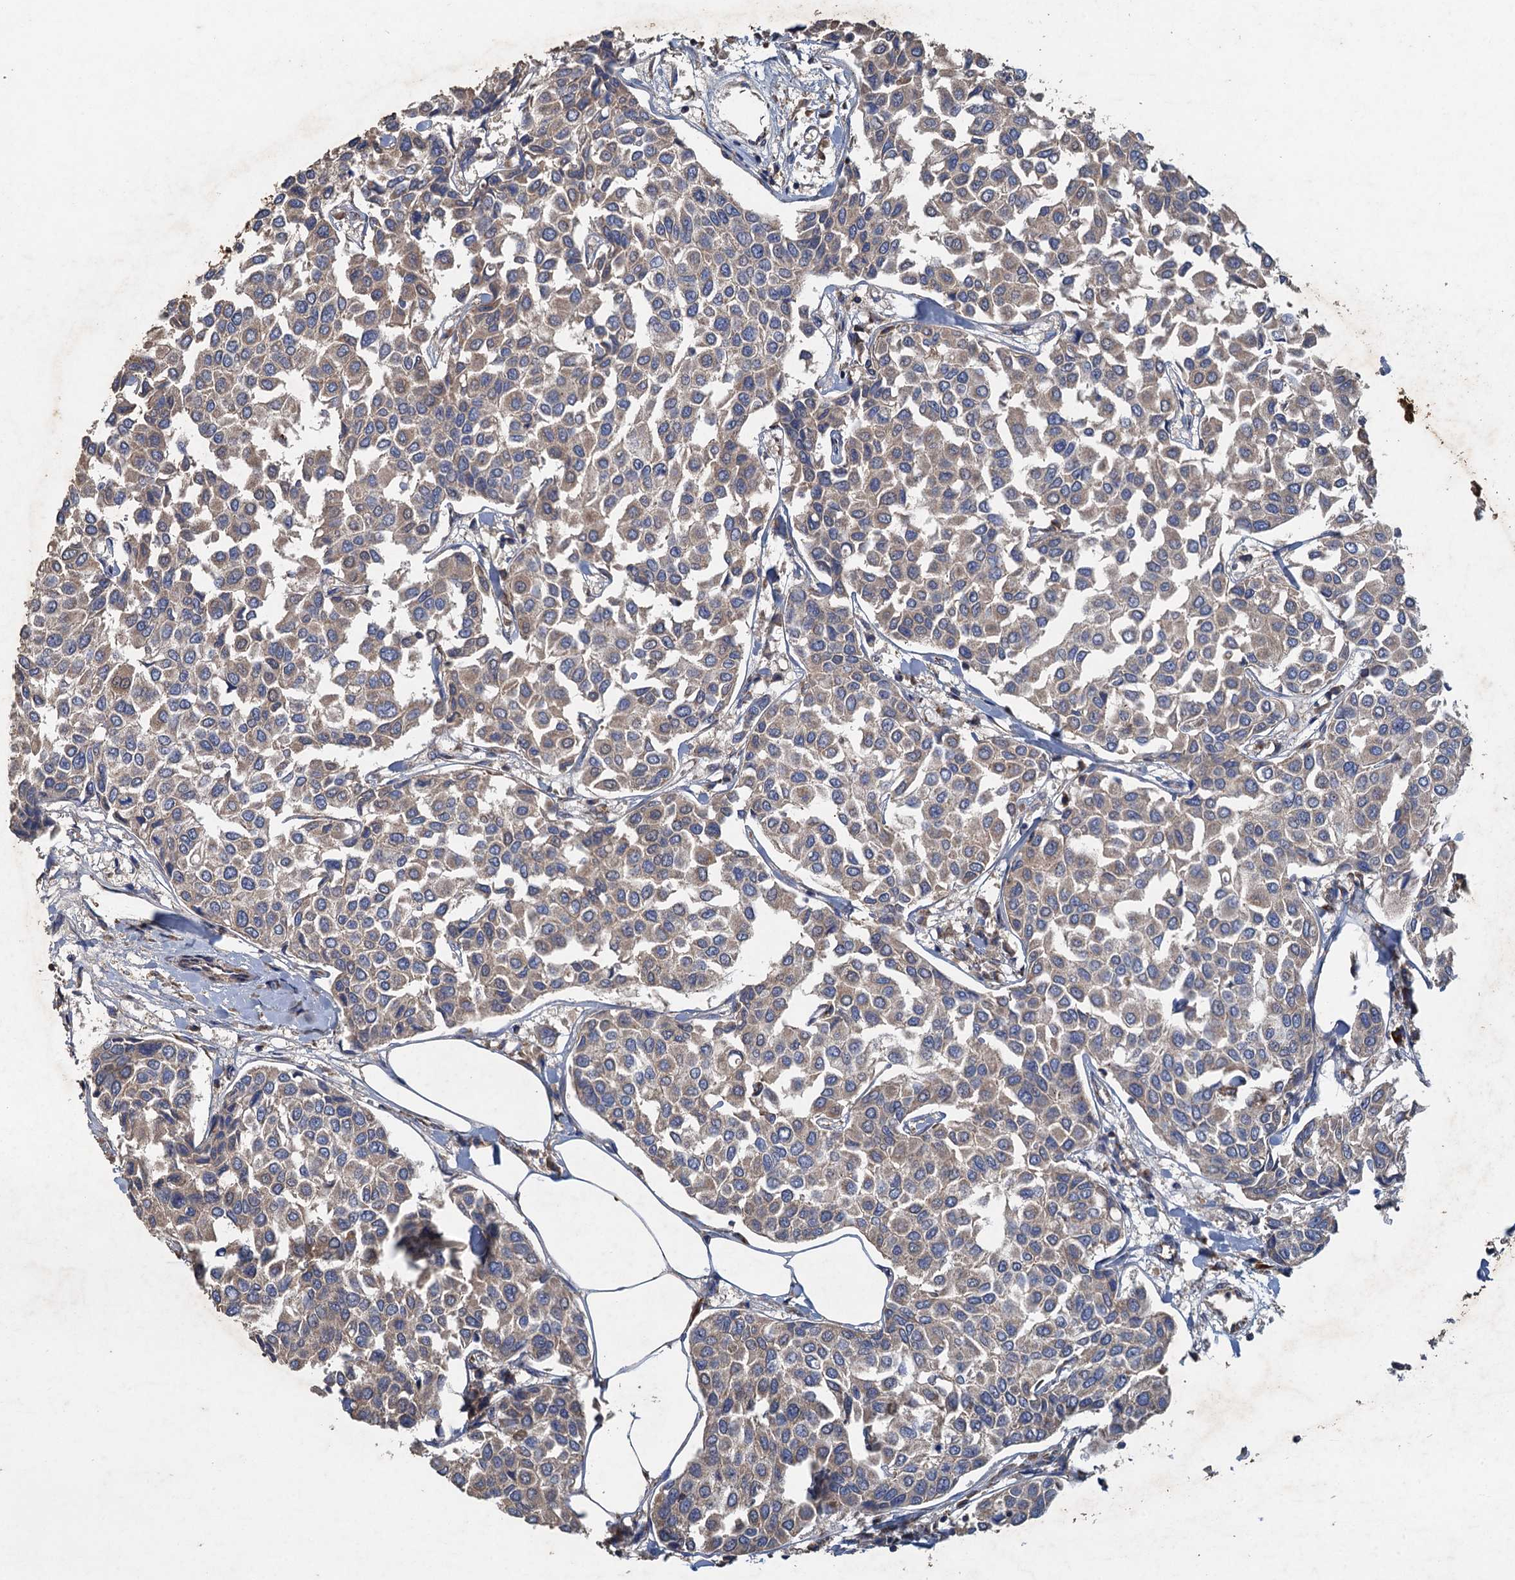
{"staining": {"intensity": "weak", "quantity": "25%-75%", "location": "cytoplasmic/membranous"}, "tissue": "breast cancer", "cell_type": "Tumor cells", "image_type": "cancer", "snomed": [{"axis": "morphology", "description": "Duct carcinoma"}, {"axis": "topography", "description": "Breast"}], "caption": "Breast cancer (infiltrating ductal carcinoma) stained with a protein marker reveals weak staining in tumor cells.", "gene": "BCS1L", "patient": {"sex": "female", "age": 55}}